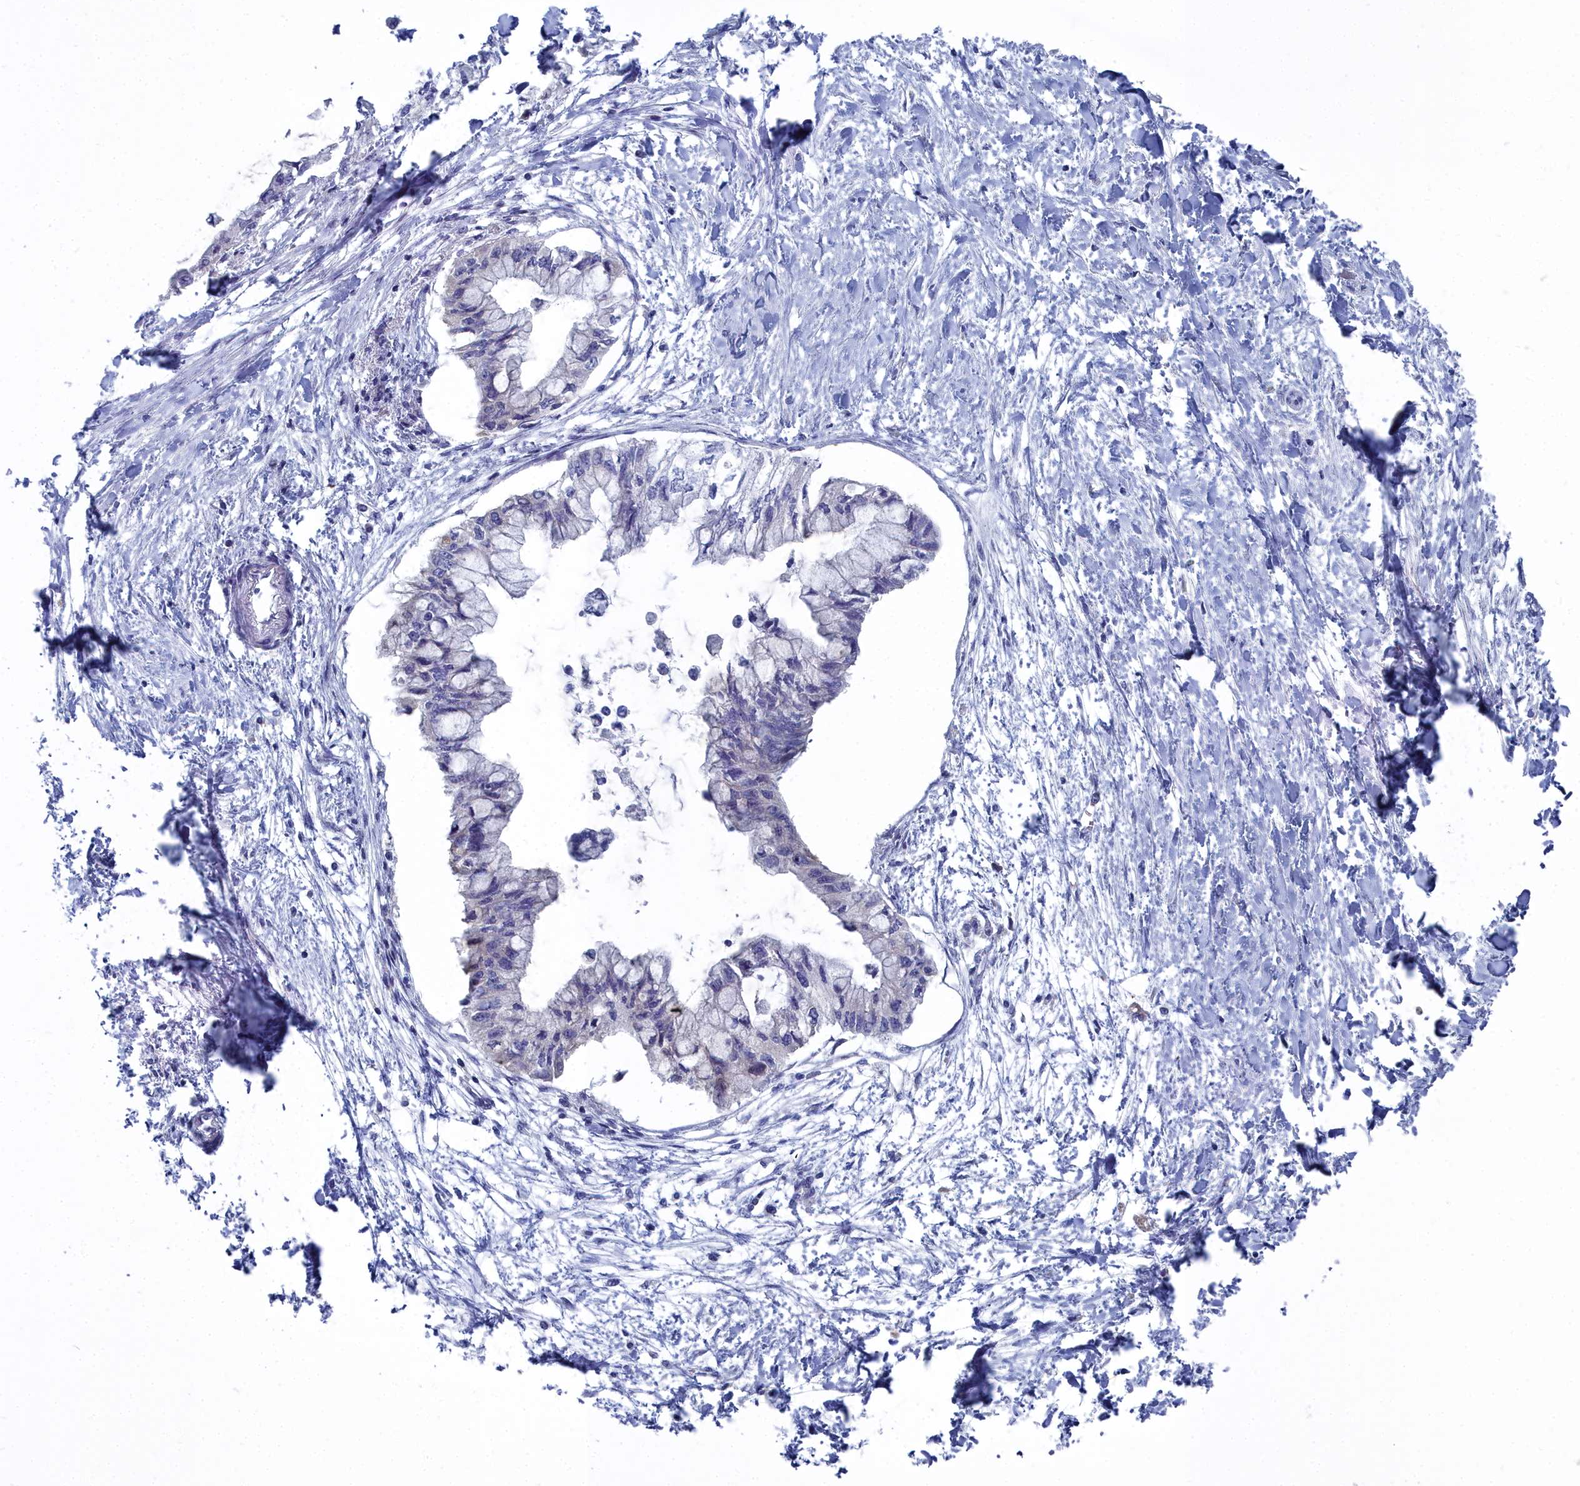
{"staining": {"intensity": "negative", "quantity": "none", "location": "none"}, "tissue": "pancreatic cancer", "cell_type": "Tumor cells", "image_type": "cancer", "snomed": [{"axis": "morphology", "description": "Adenocarcinoma, NOS"}, {"axis": "topography", "description": "Pancreas"}], "caption": "Tumor cells are negative for protein expression in human pancreatic cancer (adenocarcinoma).", "gene": "CCDC149", "patient": {"sex": "male", "age": 48}}